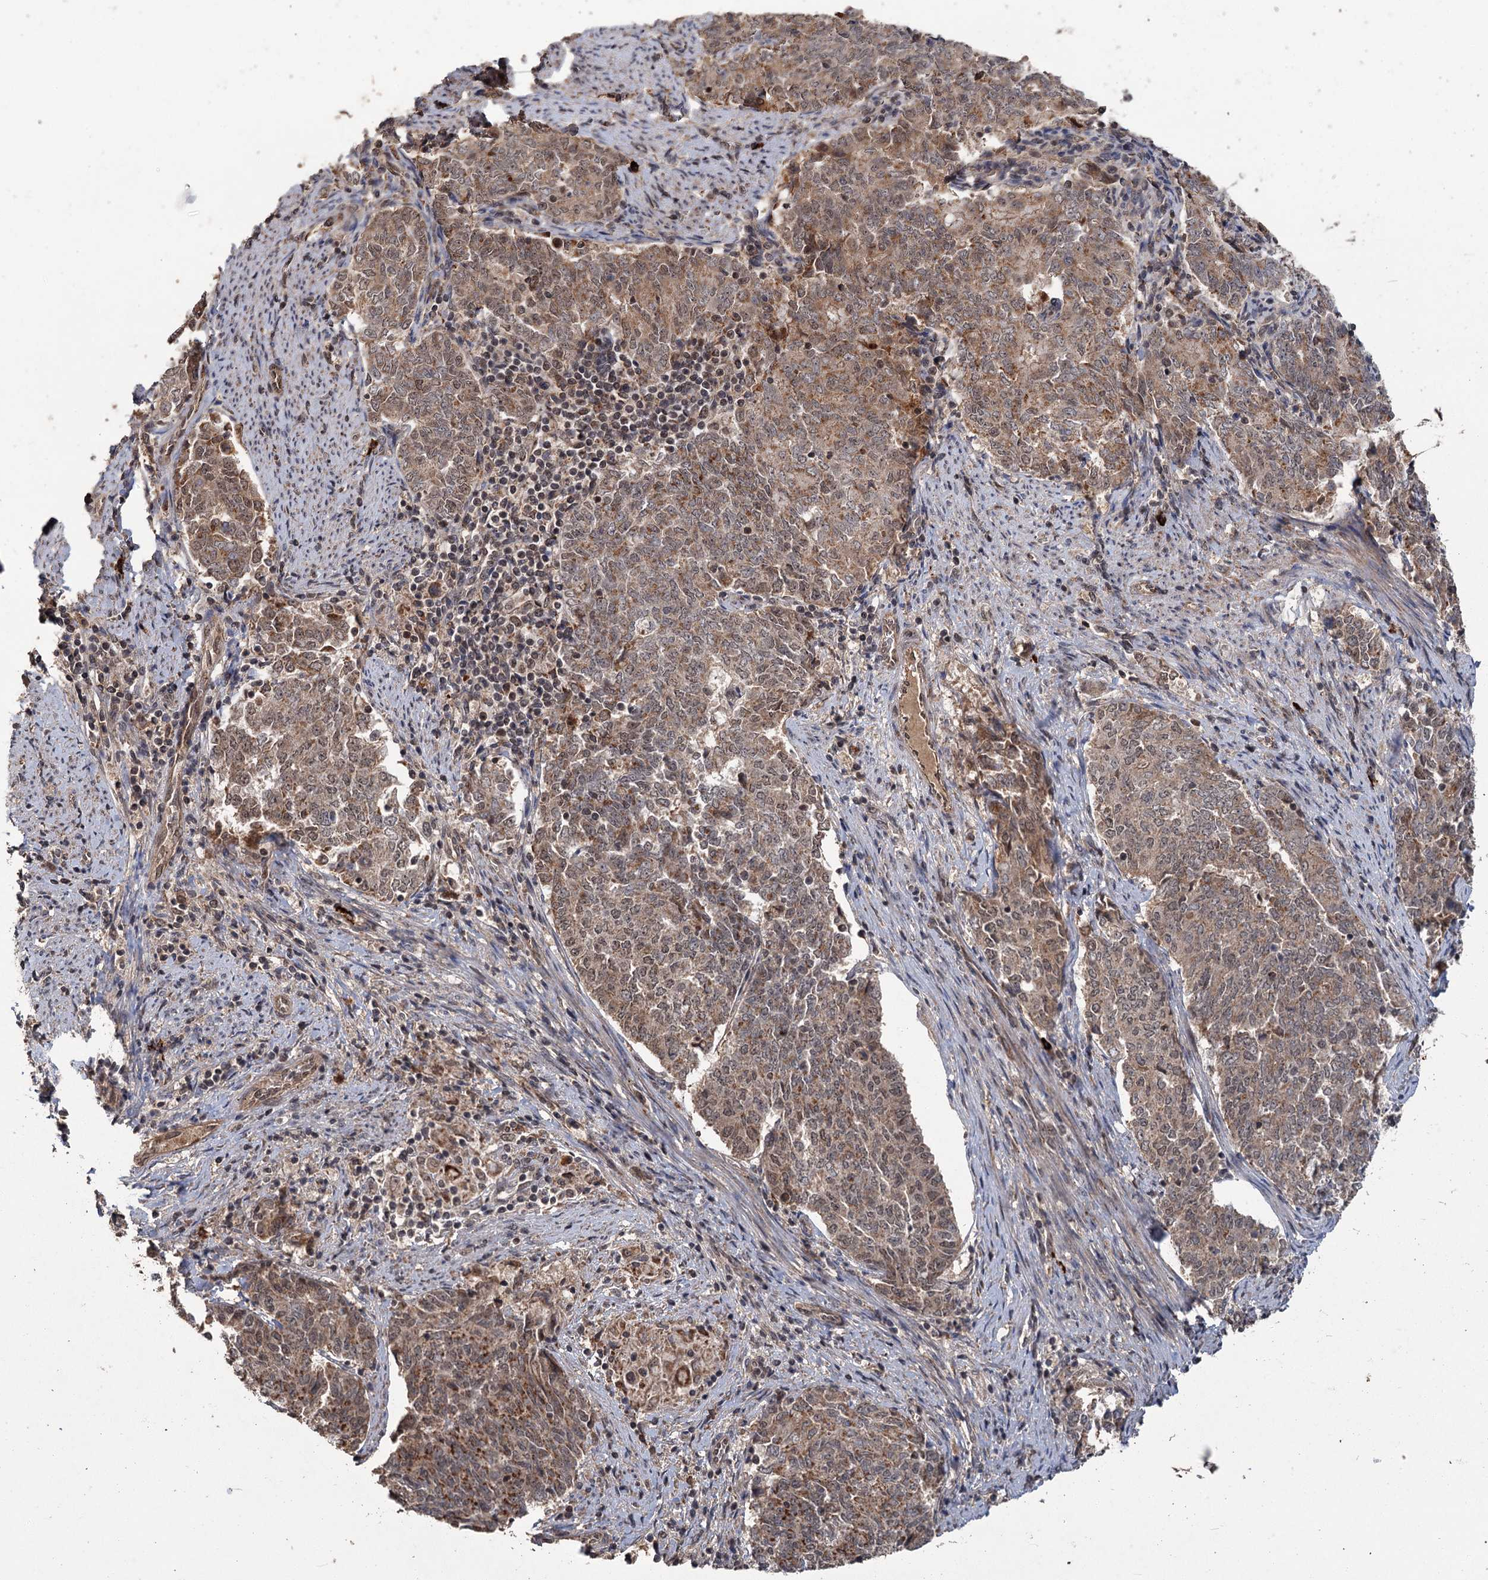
{"staining": {"intensity": "moderate", "quantity": ">75%", "location": "cytoplasmic/membranous,nuclear"}, "tissue": "endometrial cancer", "cell_type": "Tumor cells", "image_type": "cancer", "snomed": [{"axis": "morphology", "description": "Adenocarcinoma, NOS"}, {"axis": "topography", "description": "Endometrium"}], "caption": "Immunohistochemistry (IHC) photomicrograph of neoplastic tissue: endometrial cancer (adenocarcinoma) stained using IHC shows medium levels of moderate protein expression localized specifically in the cytoplasmic/membranous and nuclear of tumor cells, appearing as a cytoplasmic/membranous and nuclear brown color.", "gene": "KANSL2", "patient": {"sex": "female", "age": 80}}